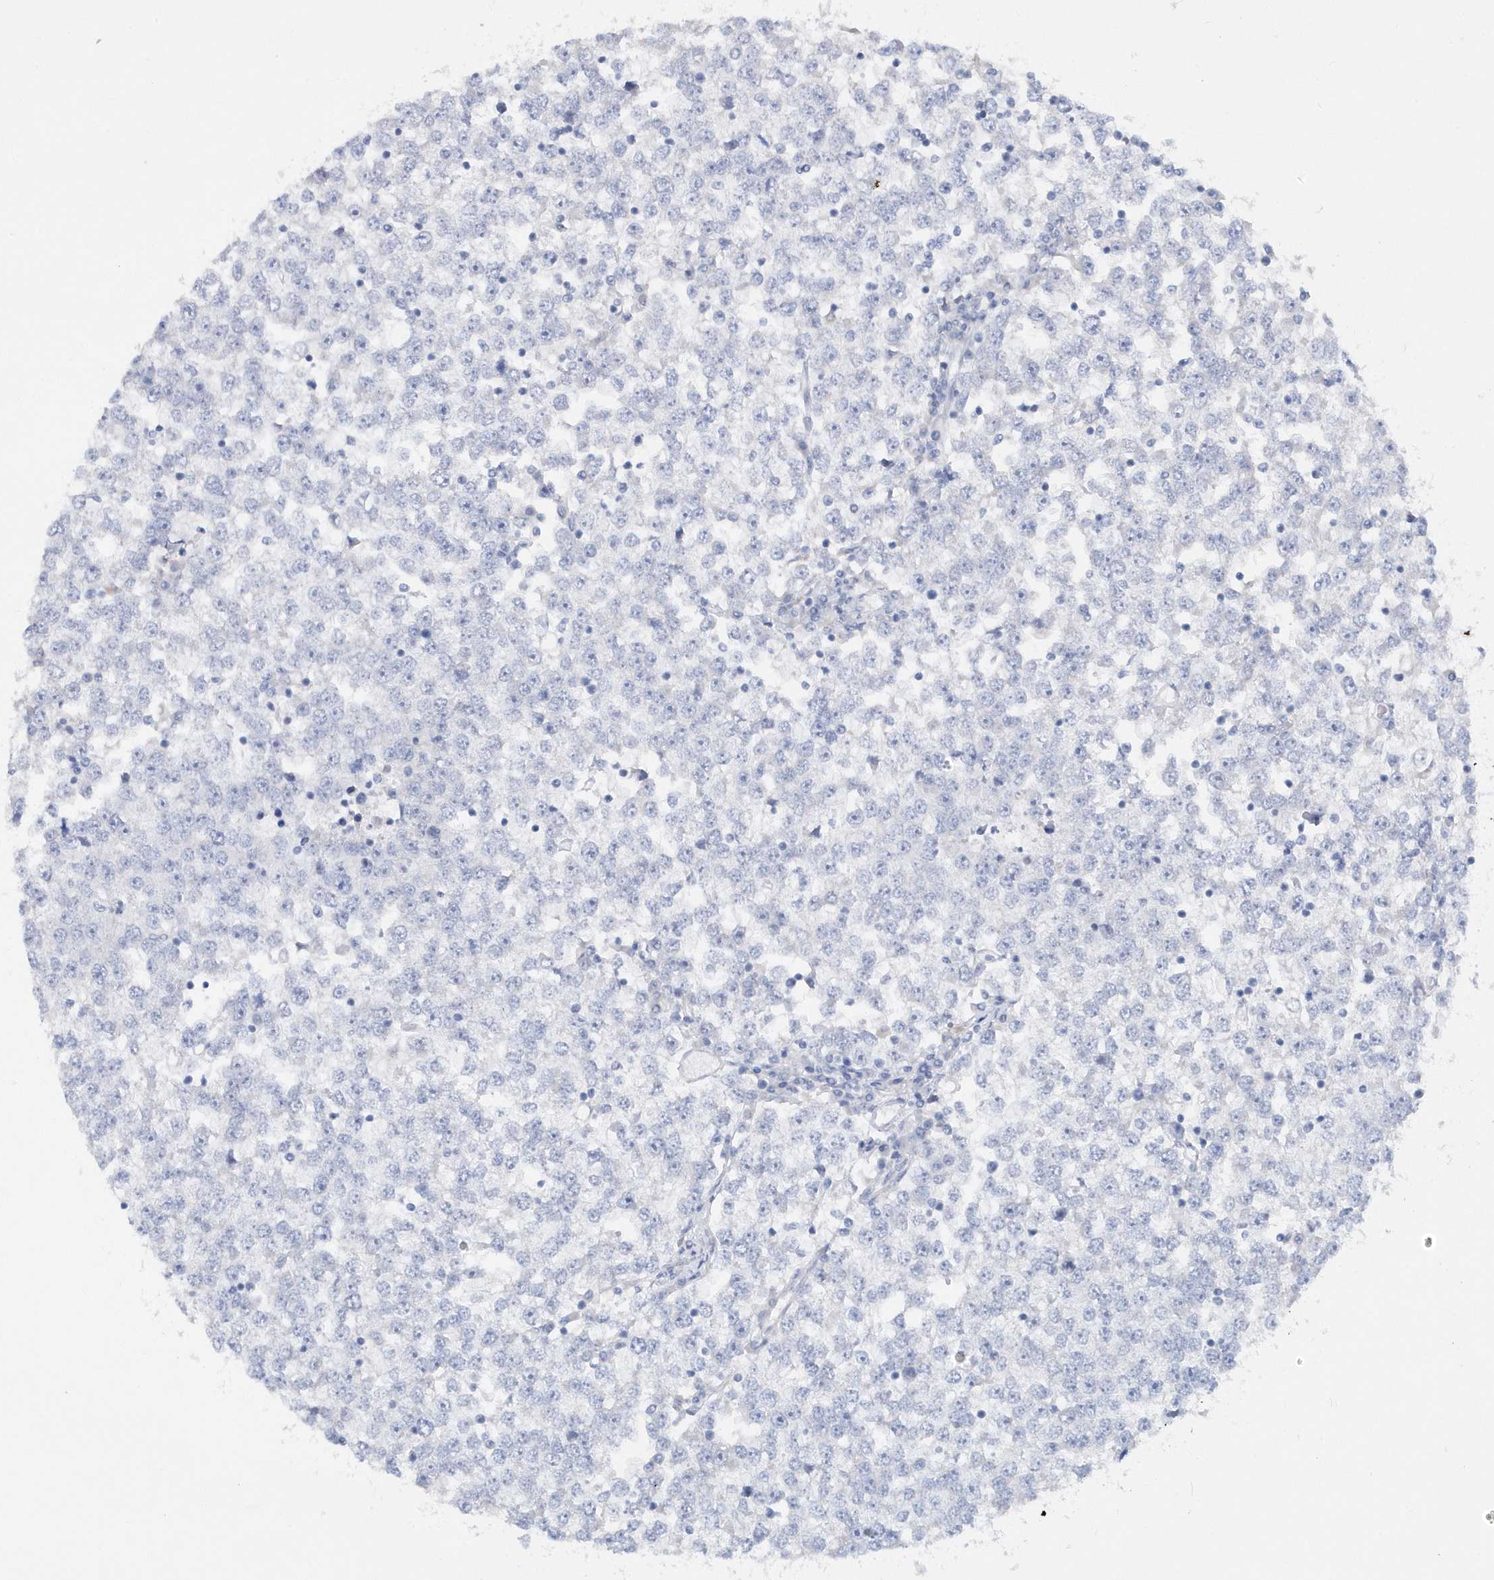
{"staining": {"intensity": "negative", "quantity": "none", "location": "none"}, "tissue": "testis cancer", "cell_type": "Tumor cells", "image_type": "cancer", "snomed": [{"axis": "morphology", "description": "Seminoma, NOS"}, {"axis": "topography", "description": "Testis"}], "caption": "An image of human testis cancer (seminoma) is negative for staining in tumor cells.", "gene": "RPE", "patient": {"sex": "male", "age": 65}}